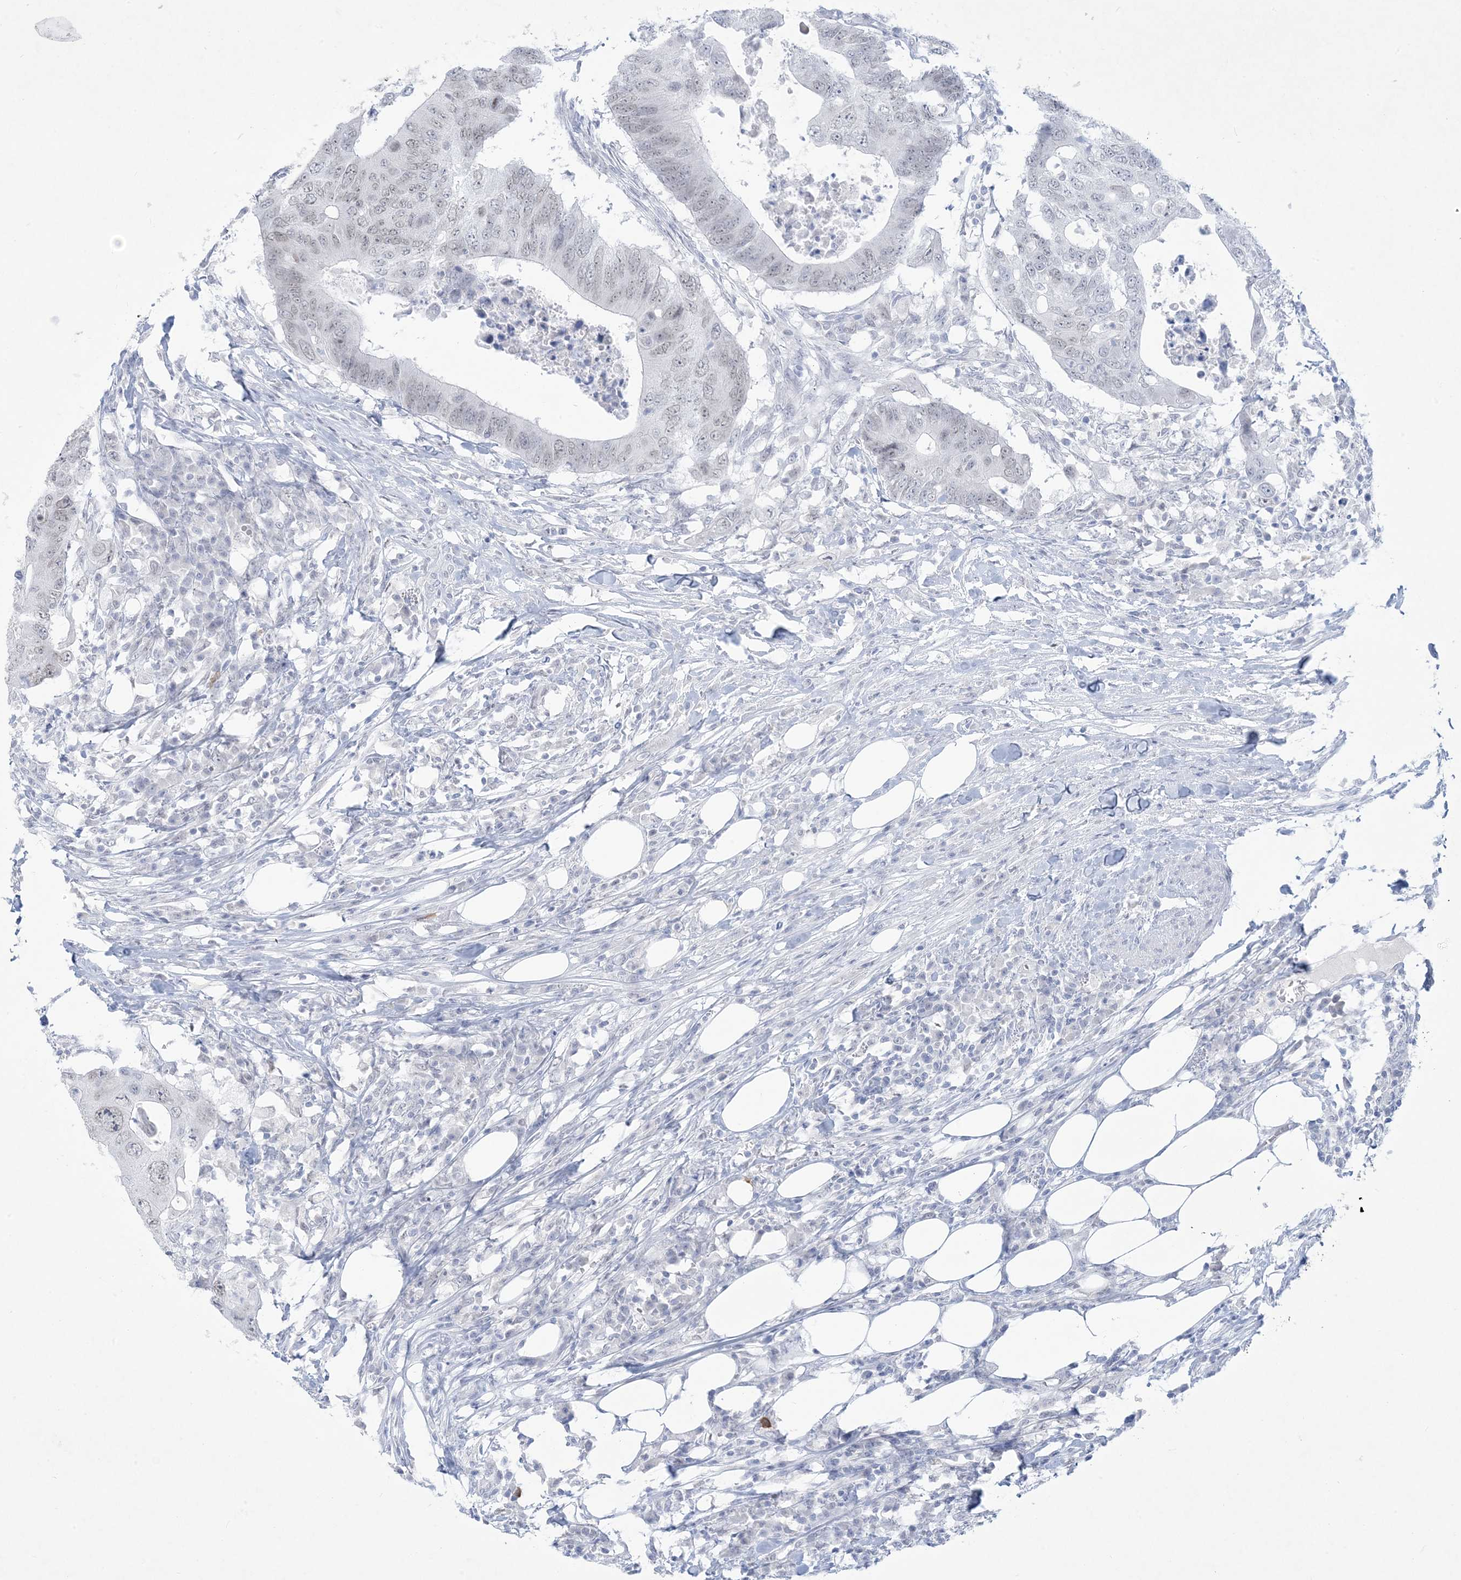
{"staining": {"intensity": "negative", "quantity": "none", "location": "none"}, "tissue": "colorectal cancer", "cell_type": "Tumor cells", "image_type": "cancer", "snomed": [{"axis": "morphology", "description": "Adenocarcinoma, NOS"}, {"axis": "topography", "description": "Colon"}], "caption": "High power microscopy photomicrograph of an immunohistochemistry micrograph of adenocarcinoma (colorectal), revealing no significant expression in tumor cells. (Stains: DAB IHC with hematoxylin counter stain, Microscopy: brightfield microscopy at high magnification).", "gene": "HOMEZ", "patient": {"sex": "male", "age": 71}}